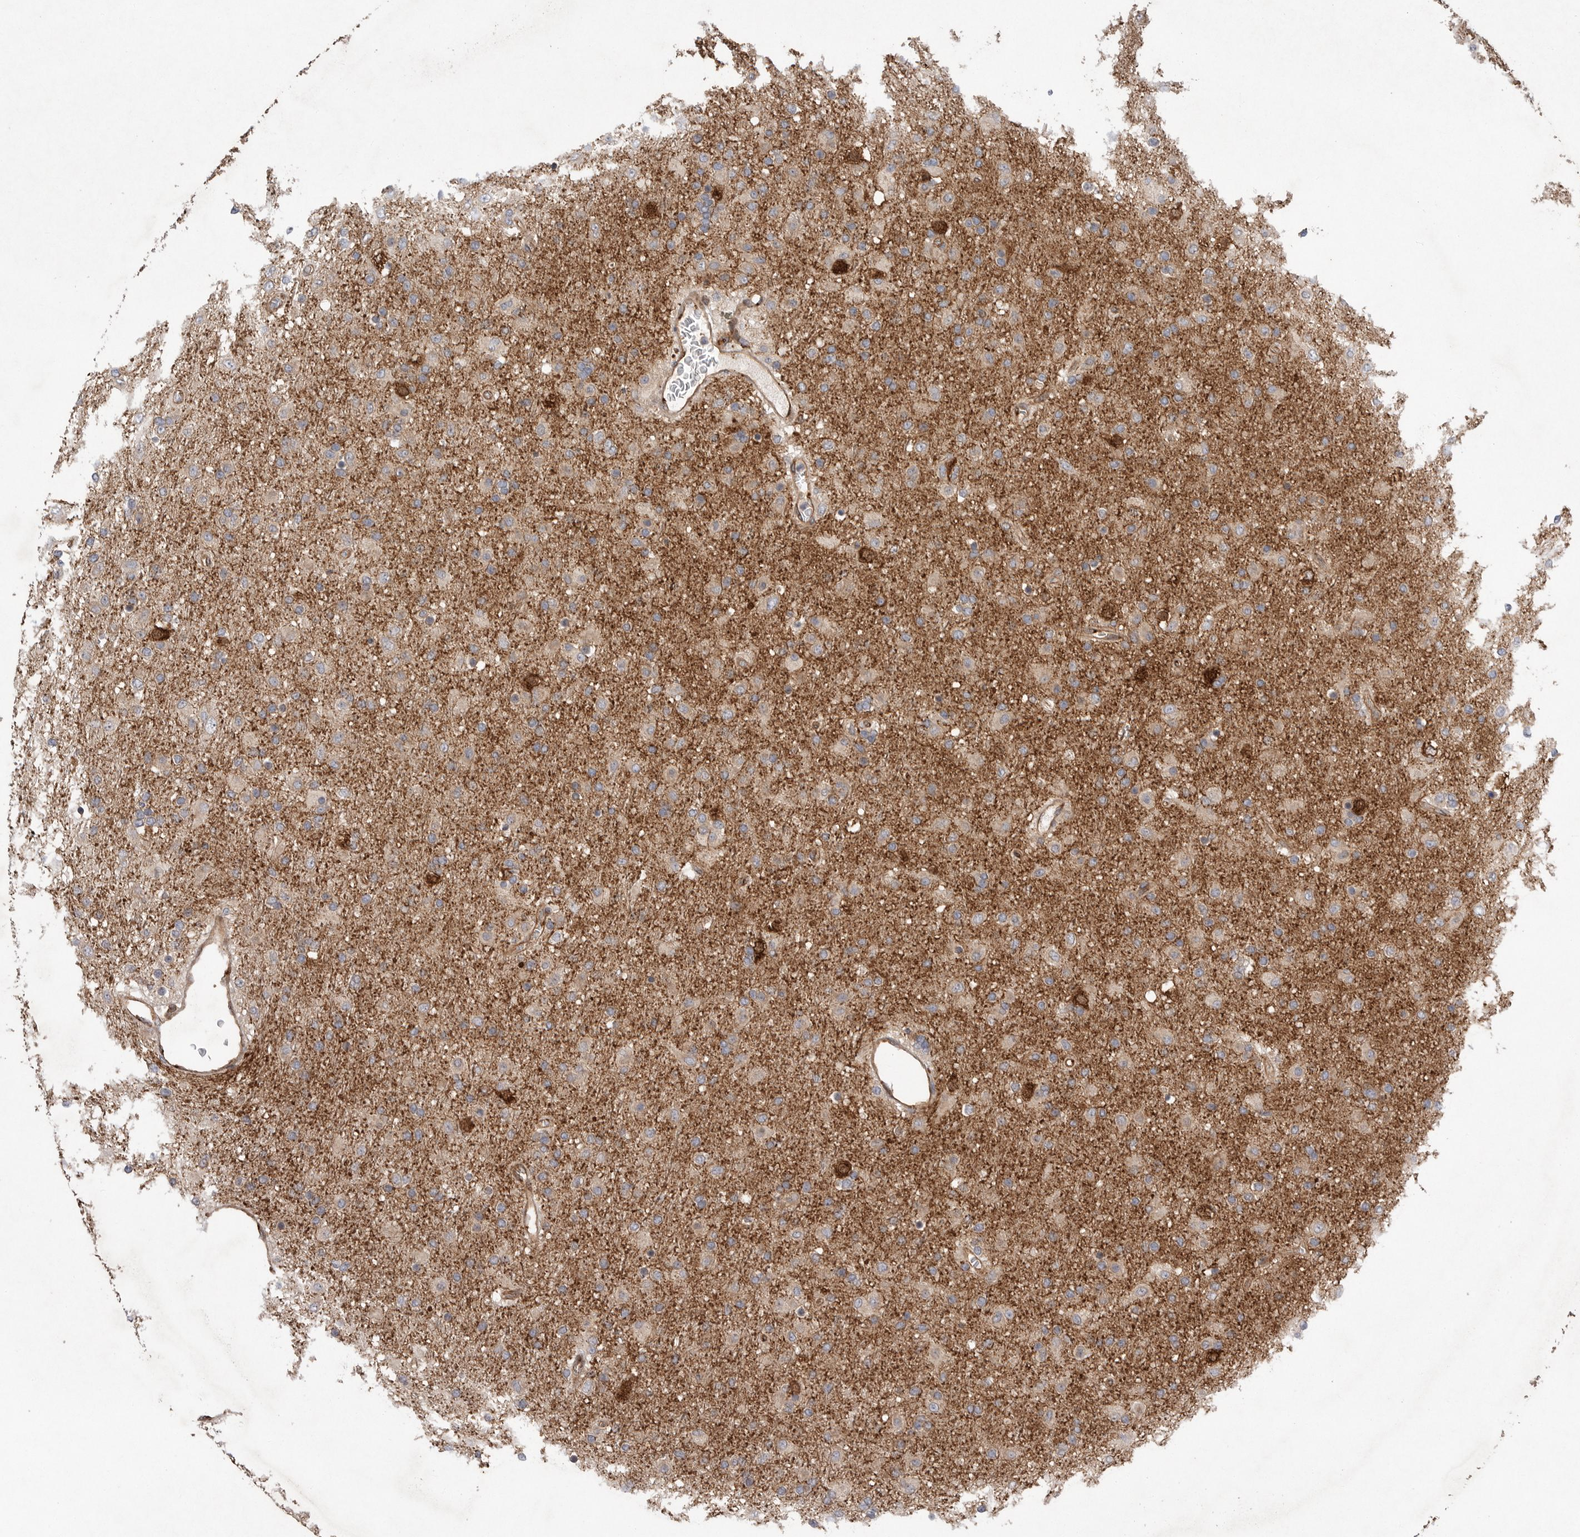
{"staining": {"intensity": "weak", "quantity": "25%-75%", "location": "cytoplasmic/membranous"}, "tissue": "glioma", "cell_type": "Tumor cells", "image_type": "cancer", "snomed": [{"axis": "morphology", "description": "Glioma, malignant, Low grade"}, {"axis": "topography", "description": "Brain"}], "caption": "A micrograph of human malignant low-grade glioma stained for a protein shows weak cytoplasmic/membranous brown staining in tumor cells.", "gene": "PRKCH", "patient": {"sex": "male", "age": 65}}